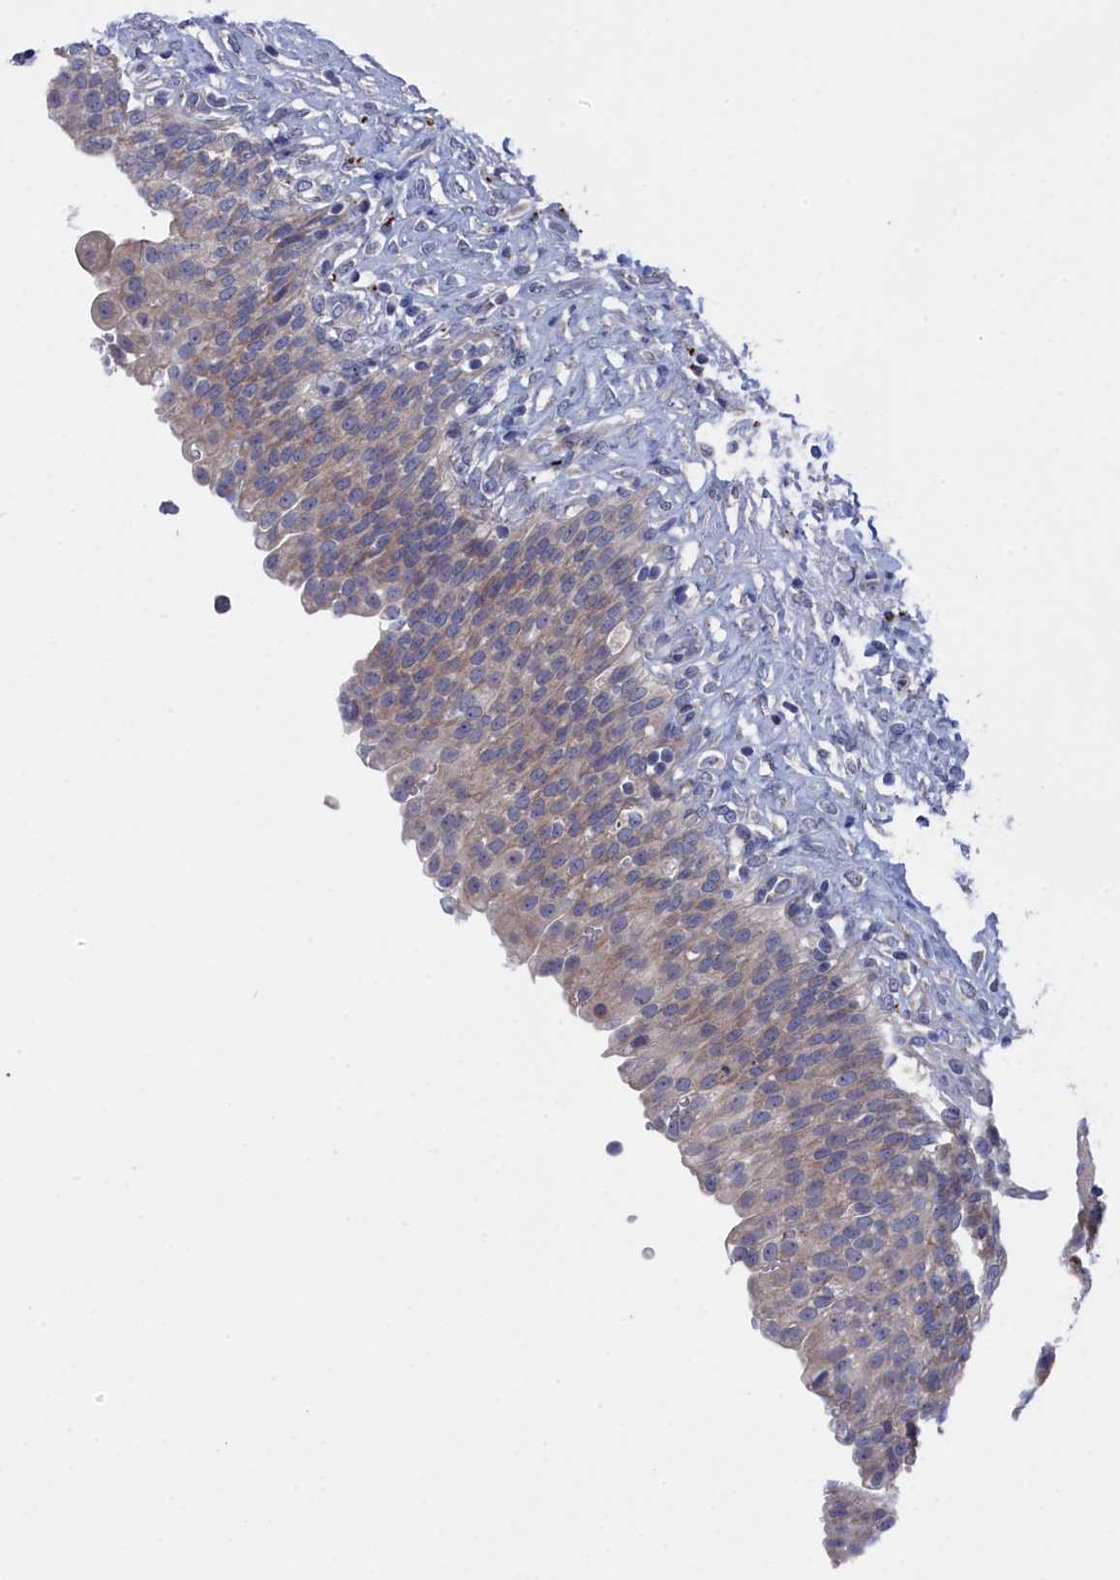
{"staining": {"intensity": "weak", "quantity": "<25%", "location": "cytoplasmic/membranous"}, "tissue": "urinary bladder", "cell_type": "Urothelial cells", "image_type": "normal", "snomed": [{"axis": "morphology", "description": "Urothelial carcinoma, High grade"}, {"axis": "topography", "description": "Urinary bladder"}], "caption": "High power microscopy micrograph of an immunohistochemistry image of benign urinary bladder, revealing no significant positivity in urothelial cells.", "gene": "TMEM161A", "patient": {"sex": "male", "age": 46}}